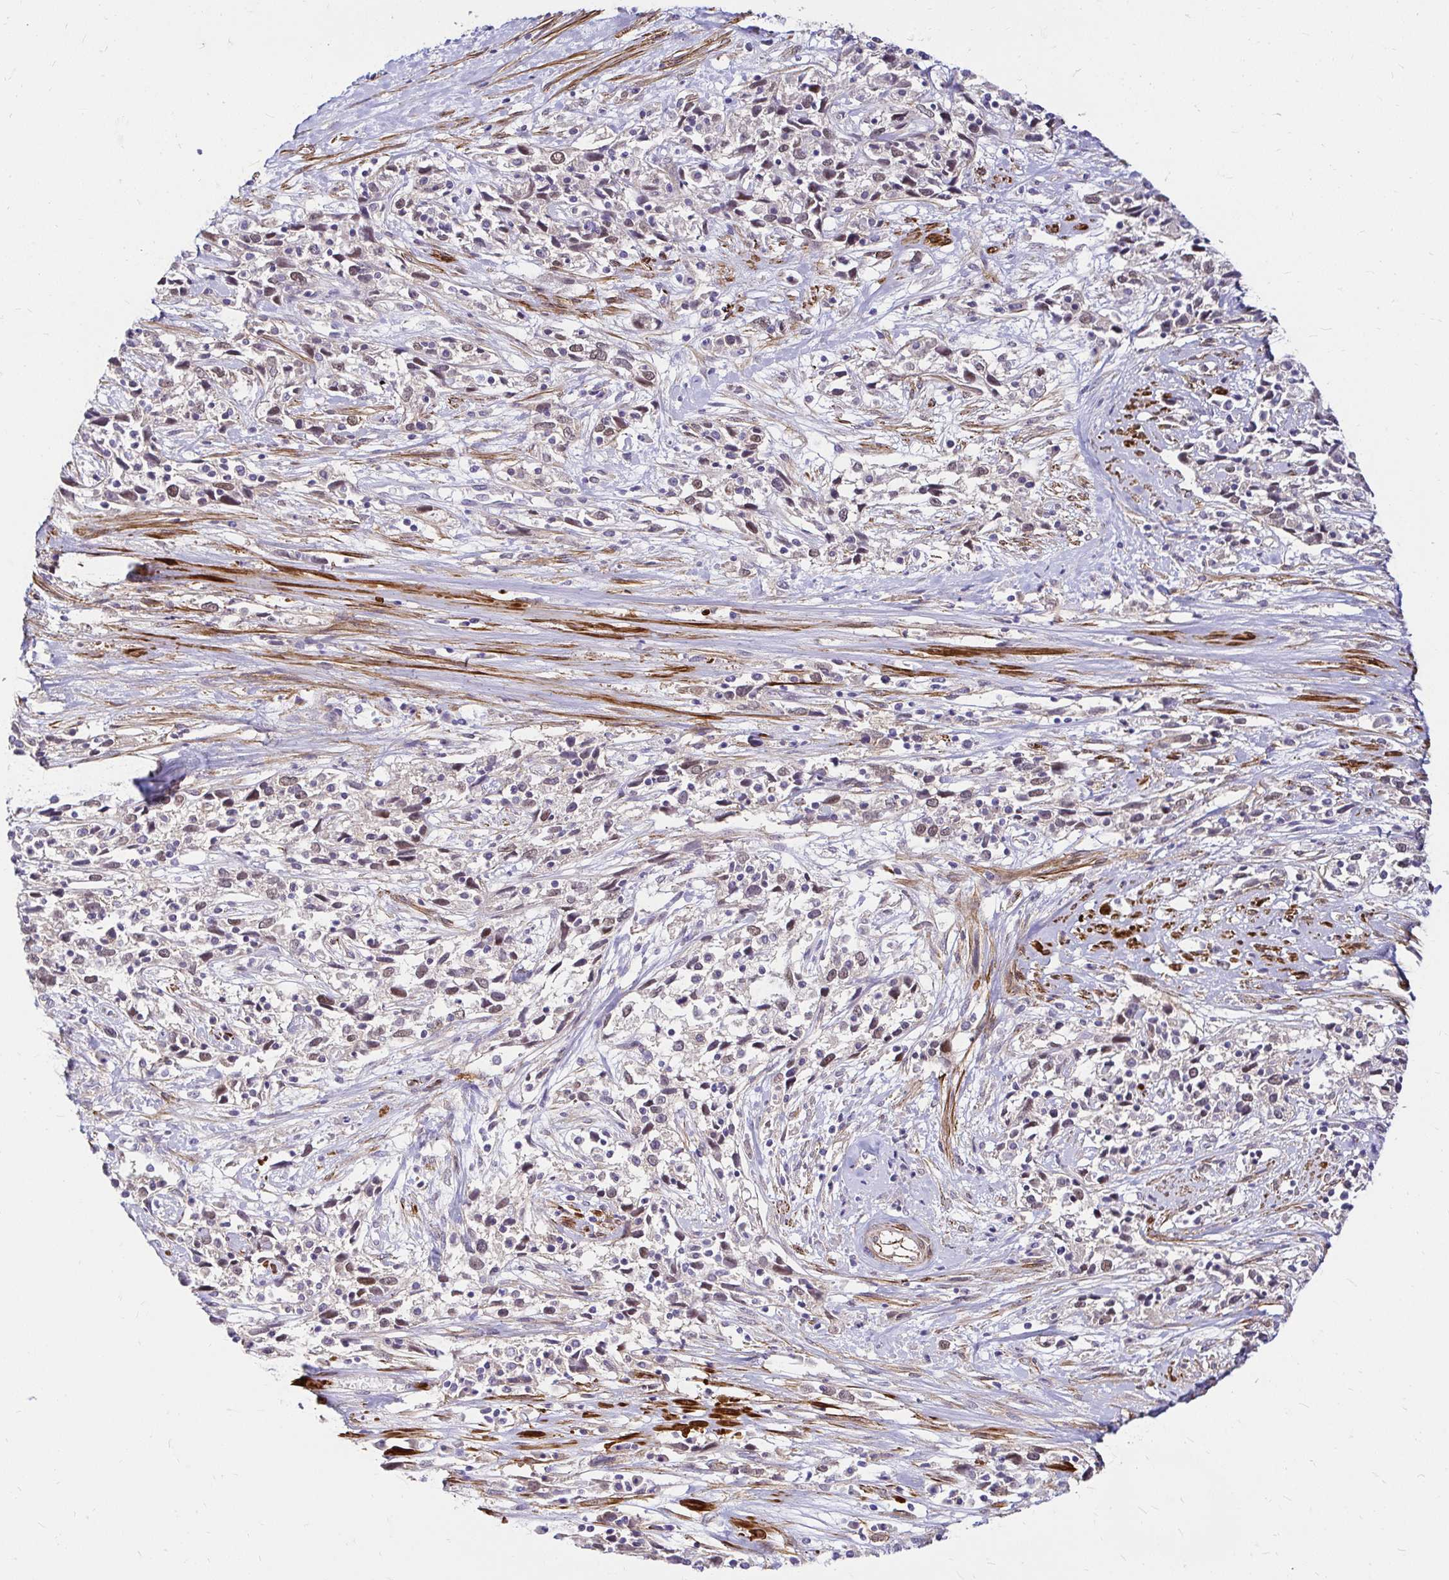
{"staining": {"intensity": "weak", "quantity": "<25%", "location": "nuclear"}, "tissue": "cervical cancer", "cell_type": "Tumor cells", "image_type": "cancer", "snomed": [{"axis": "morphology", "description": "Adenocarcinoma, NOS"}, {"axis": "topography", "description": "Cervix"}], "caption": "Human cervical cancer stained for a protein using immunohistochemistry shows no expression in tumor cells.", "gene": "YAP1", "patient": {"sex": "female", "age": 40}}